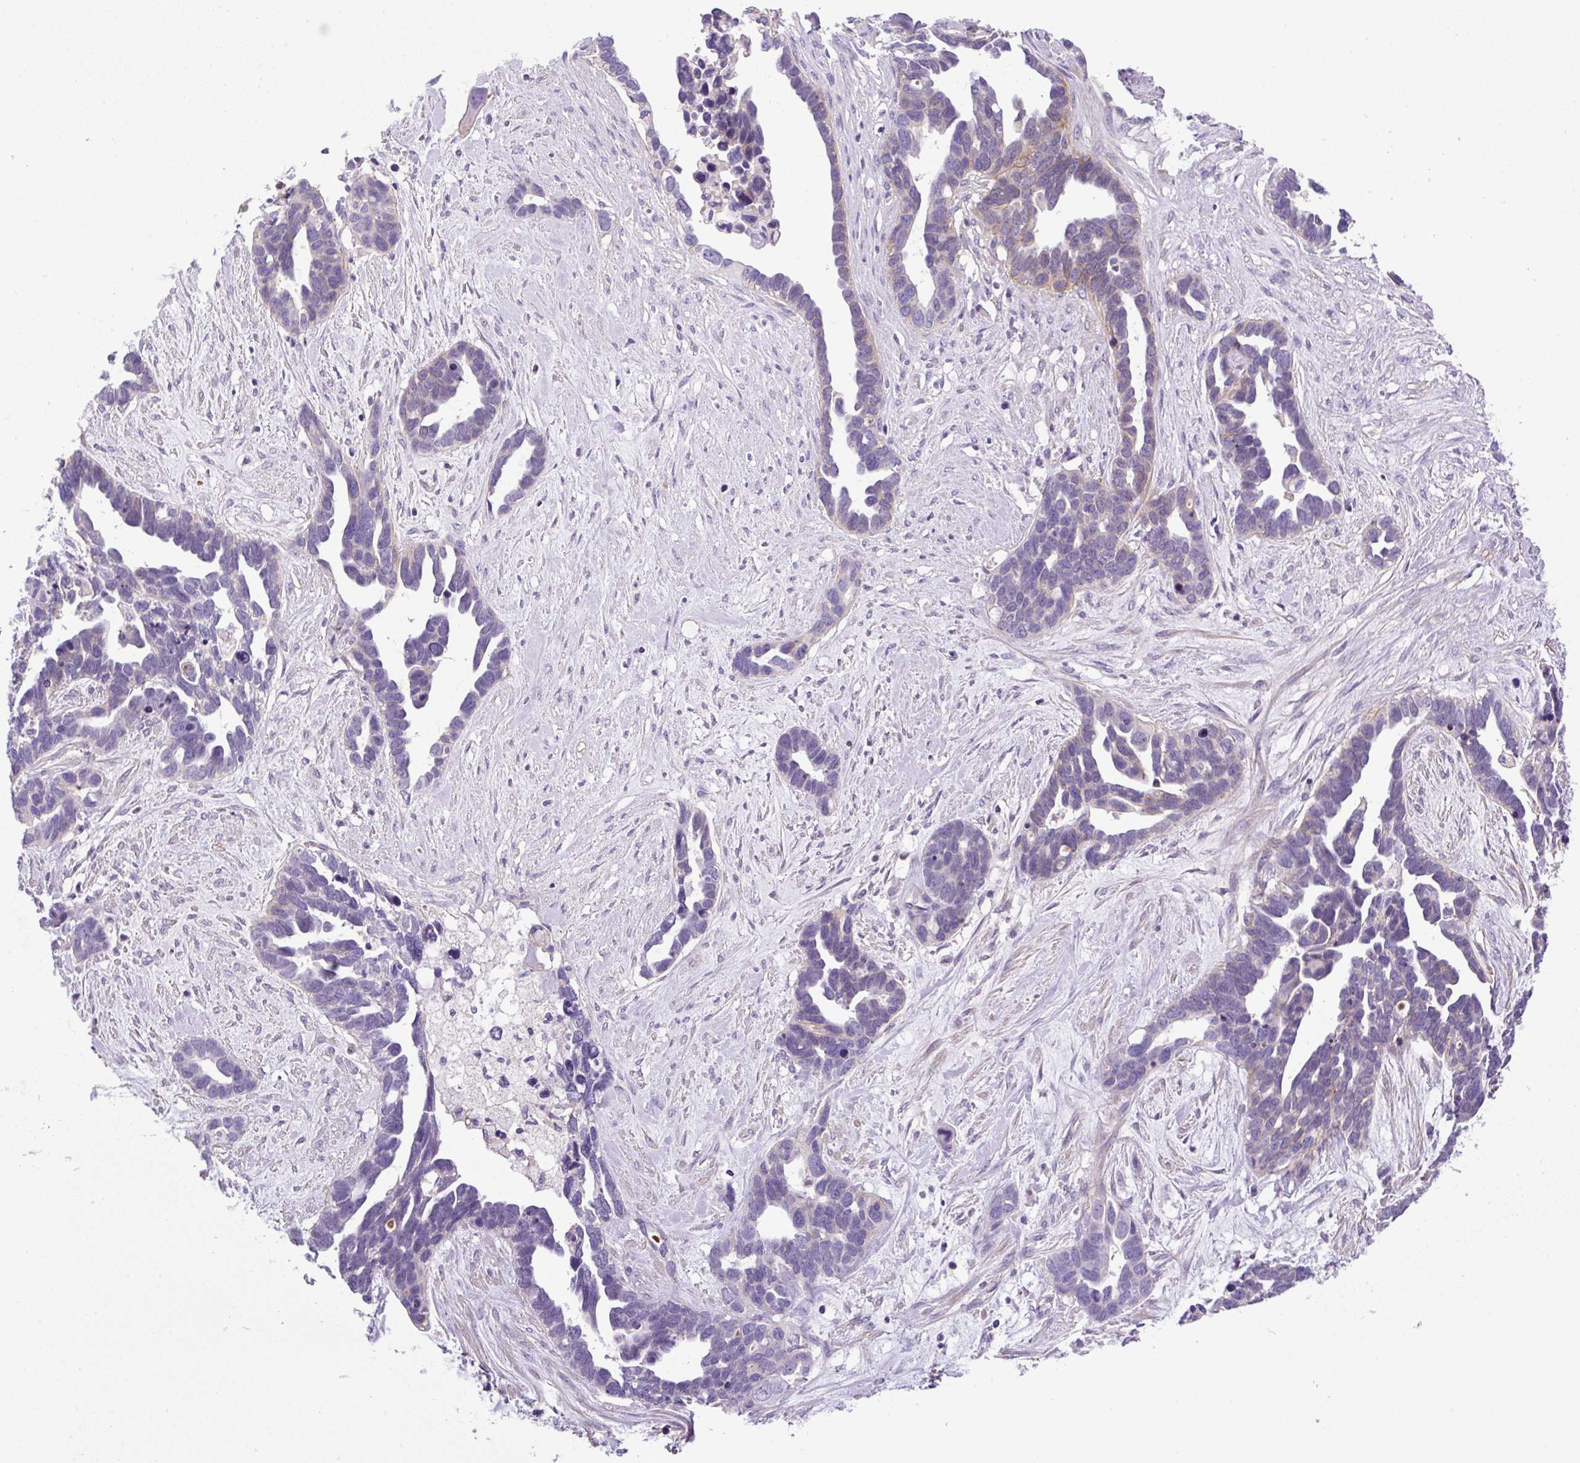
{"staining": {"intensity": "moderate", "quantity": "<25%", "location": "cytoplasmic/membranous"}, "tissue": "ovarian cancer", "cell_type": "Tumor cells", "image_type": "cancer", "snomed": [{"axis": "morphology", "description": "Cystadenocarcinoma, serous, NOS"}, {"axis": "topography", "description": "Ovary"}], "caption": "Immunohistochemistry (DAB) staining of human ovarian serous cystadenocarcinoma exhibits moderate cytoplasmic/membranous protein positivity in about <25% of tumor cells. (Stains: DAB (3,3'-diaminobenzidine) in brown, nuclei in blue, Microscopy: brightfield microscopy at high magnification).", "gene": "NPTN", "patient": {"sex": "female", "age": 54}}